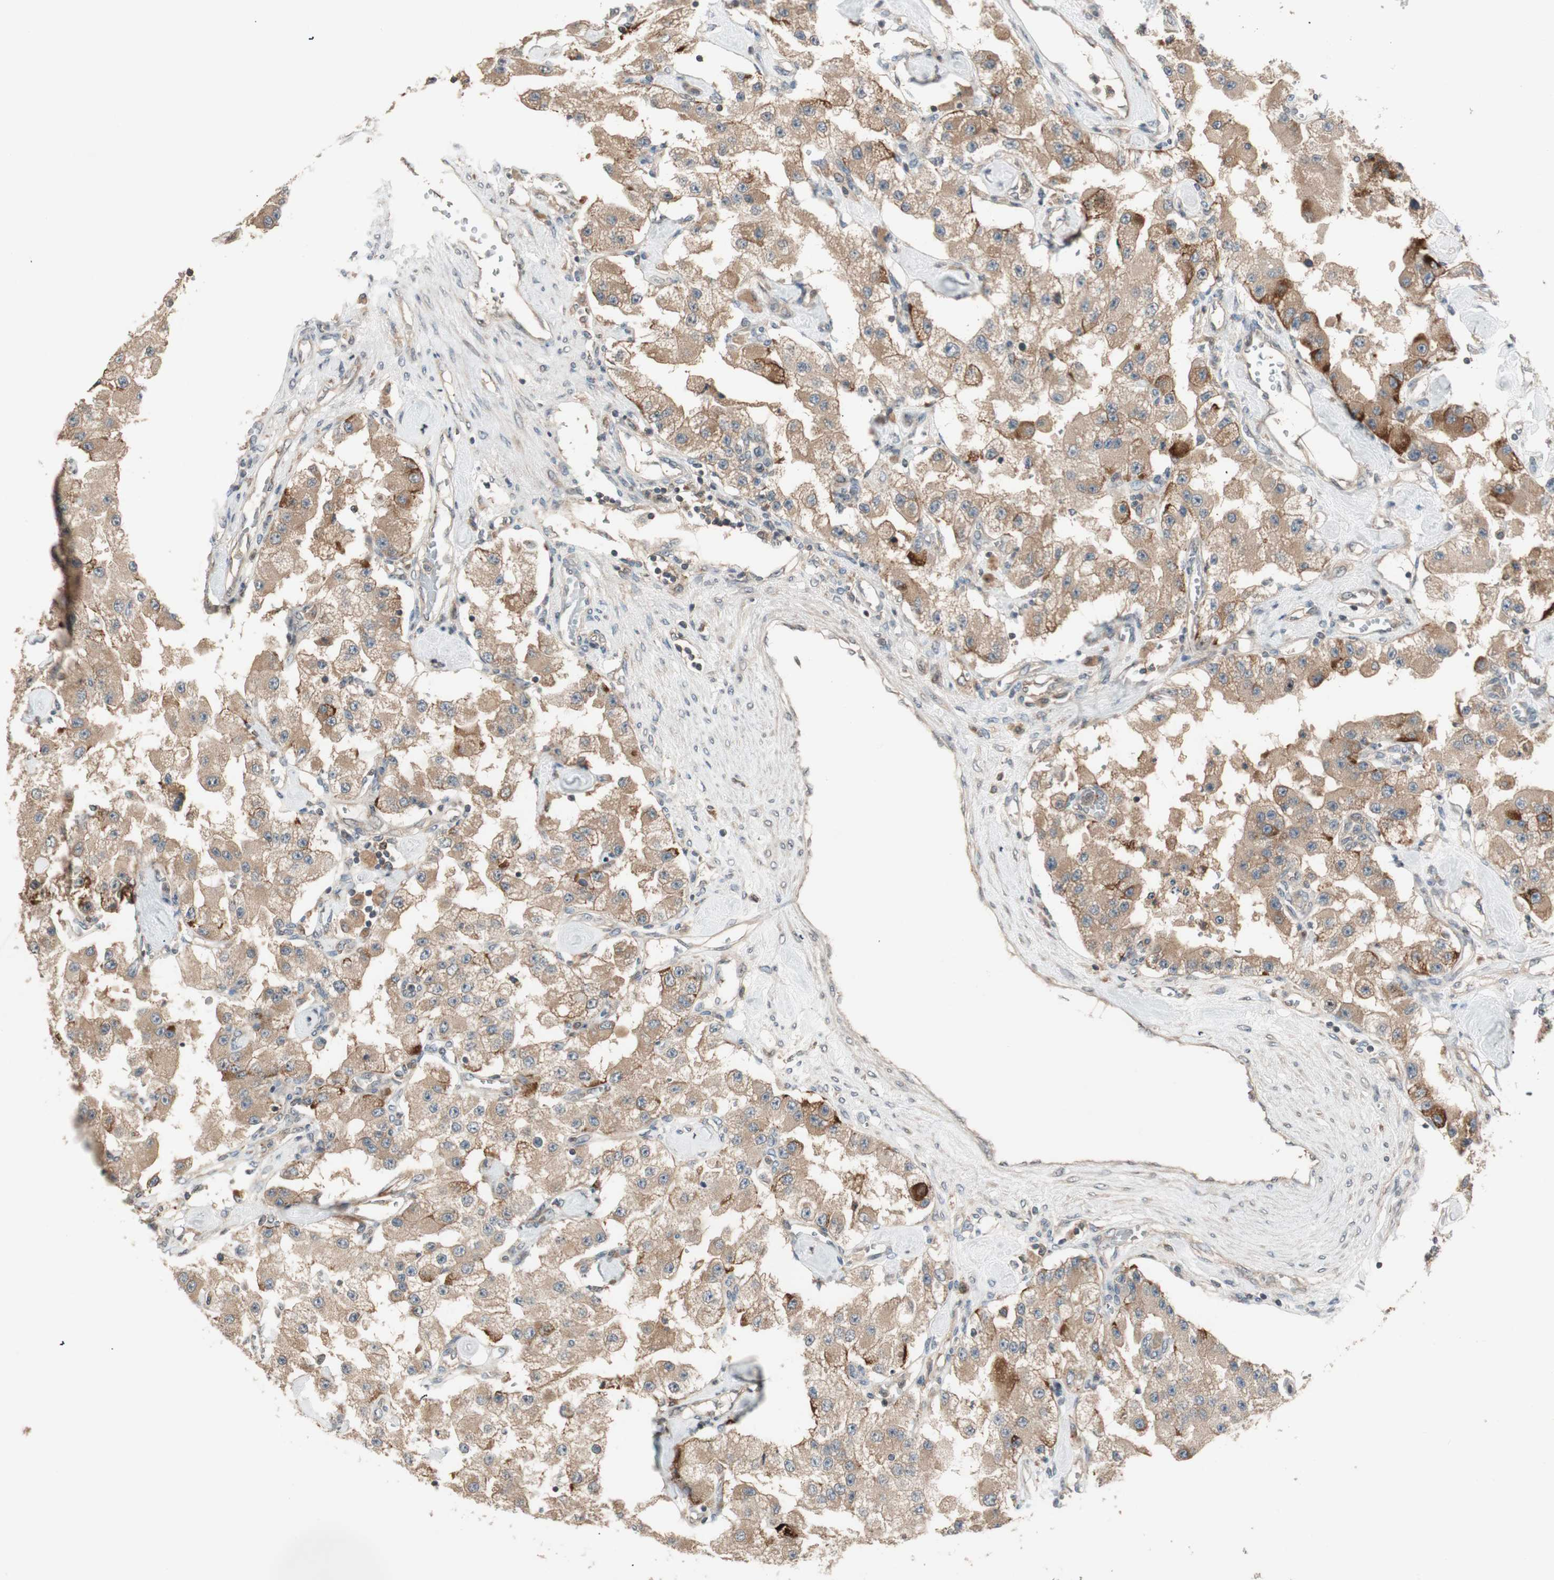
{"staining": {"intensity": "weak", "quantity": ">75%", "location": "cytoplasmic/membranous"}, "tissue": "carcinoid", "cell_type": "Tumor cells", "image_type": "cancer", "snomed": [{"axis": "morphology", "description": "Carcinoid, malignant, NOS"}, {"axis": "topography", "description": "Pancreas"}], "caption": "IHC (DAB) staining of human carcinoid displays weak cytoplasmic/membranous protein positivity in about >75% of tumor cells.", "gene": "ATP6AP2", "patient": {"sex": "male", "age": 41}}